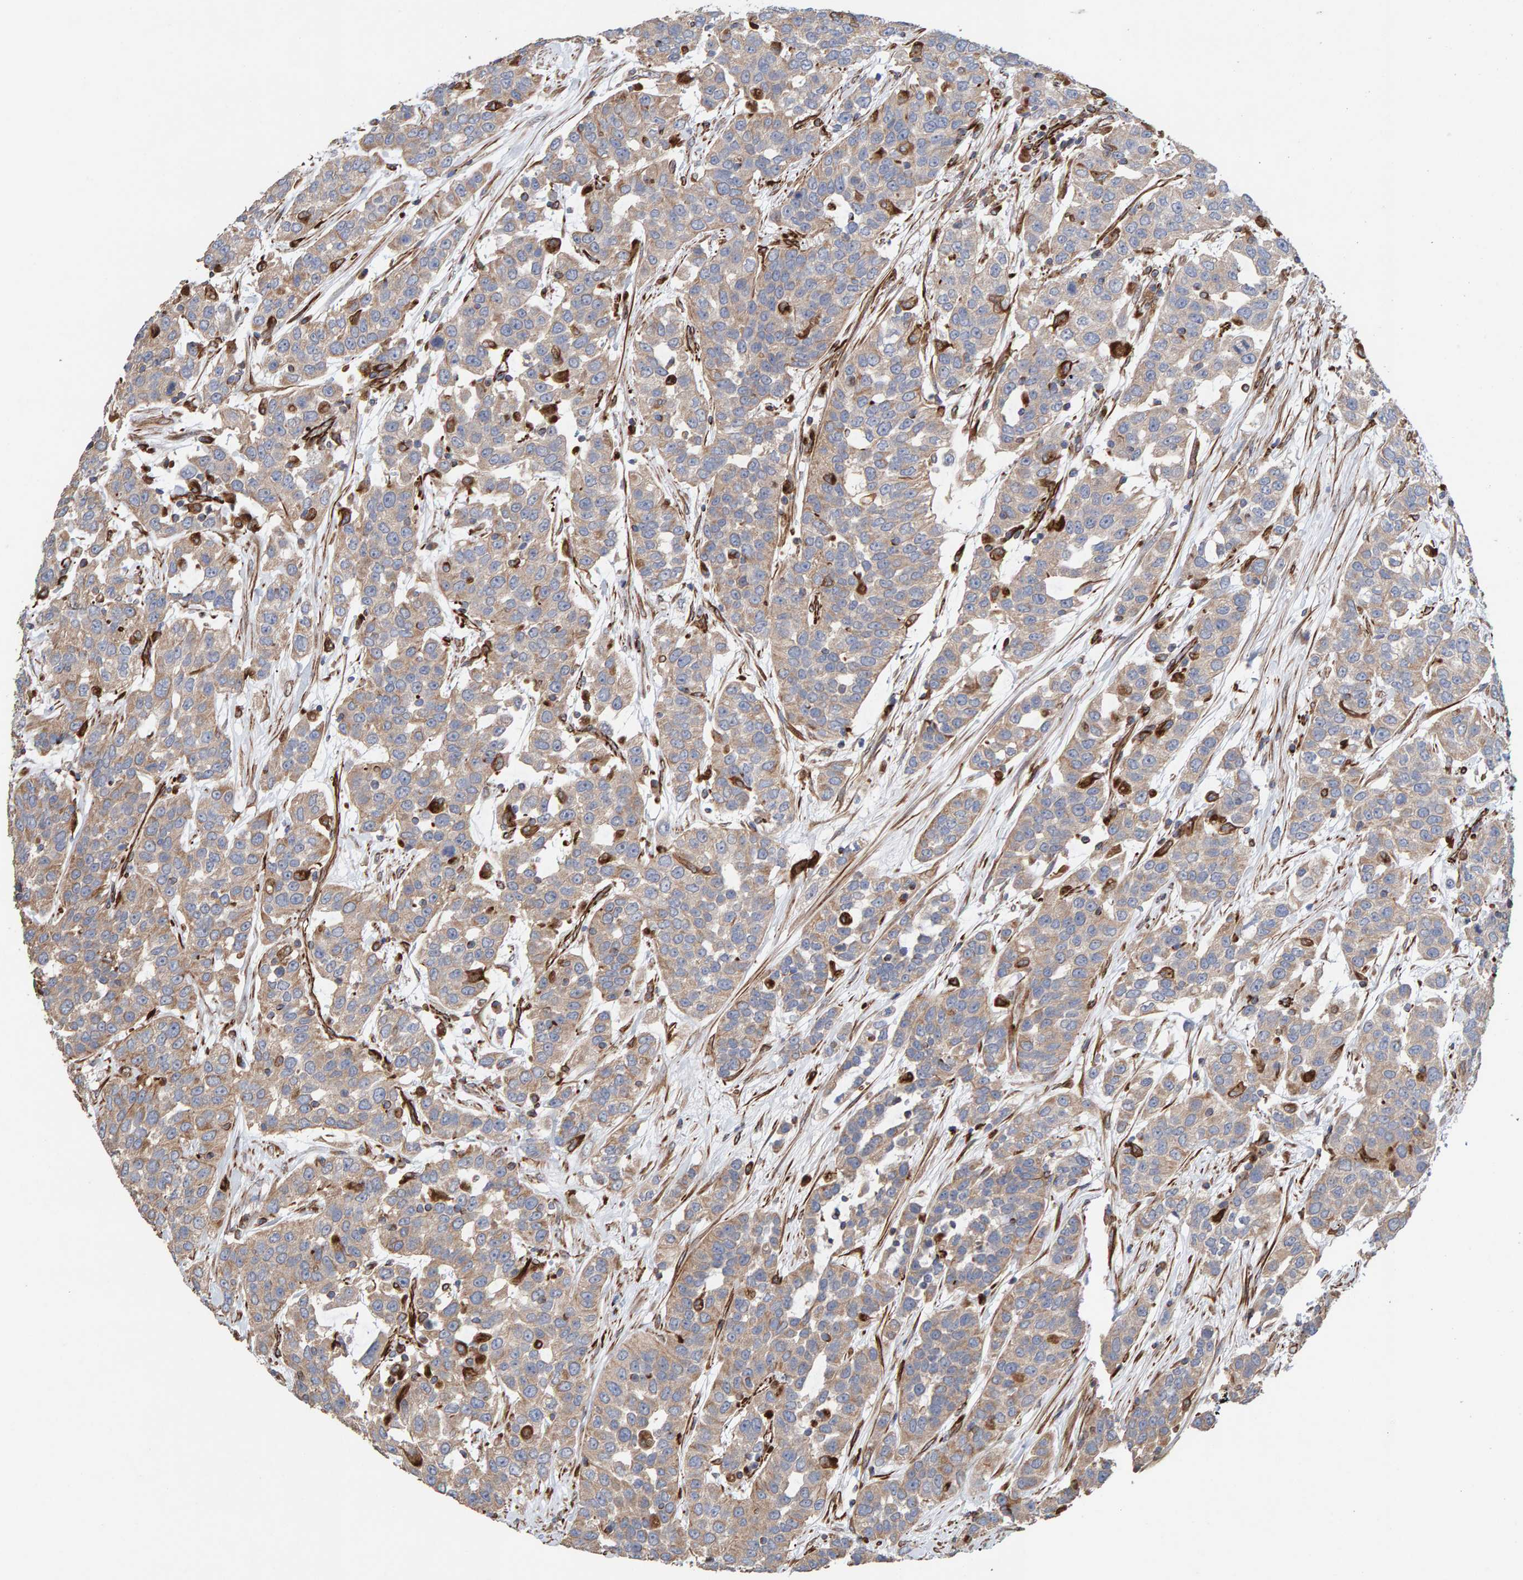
{"staining": {"intensity": "weak", "quantity": ">75%", "location": "cytoplasmic/membranous"}, "tissue": "urothelial cancer", "cell_type": "Tumor cells", "image_type": "cancer", "snomed": [{"axis": "morphology", "description": "Urothelial carcinoma, High grade"}, {"axis": "topography", "description": "Urinary bladder"}], "caption": "Urothelial carcinoma (high-grade) stained with DAB (3,3'-diaminobenzidine) IHC displays low levels of weak cytoplasmic/membranous expression in approximately >75% of tumor cells.", "gene": "ZNF347", "patient": {"sex": "female", "age": 80}}